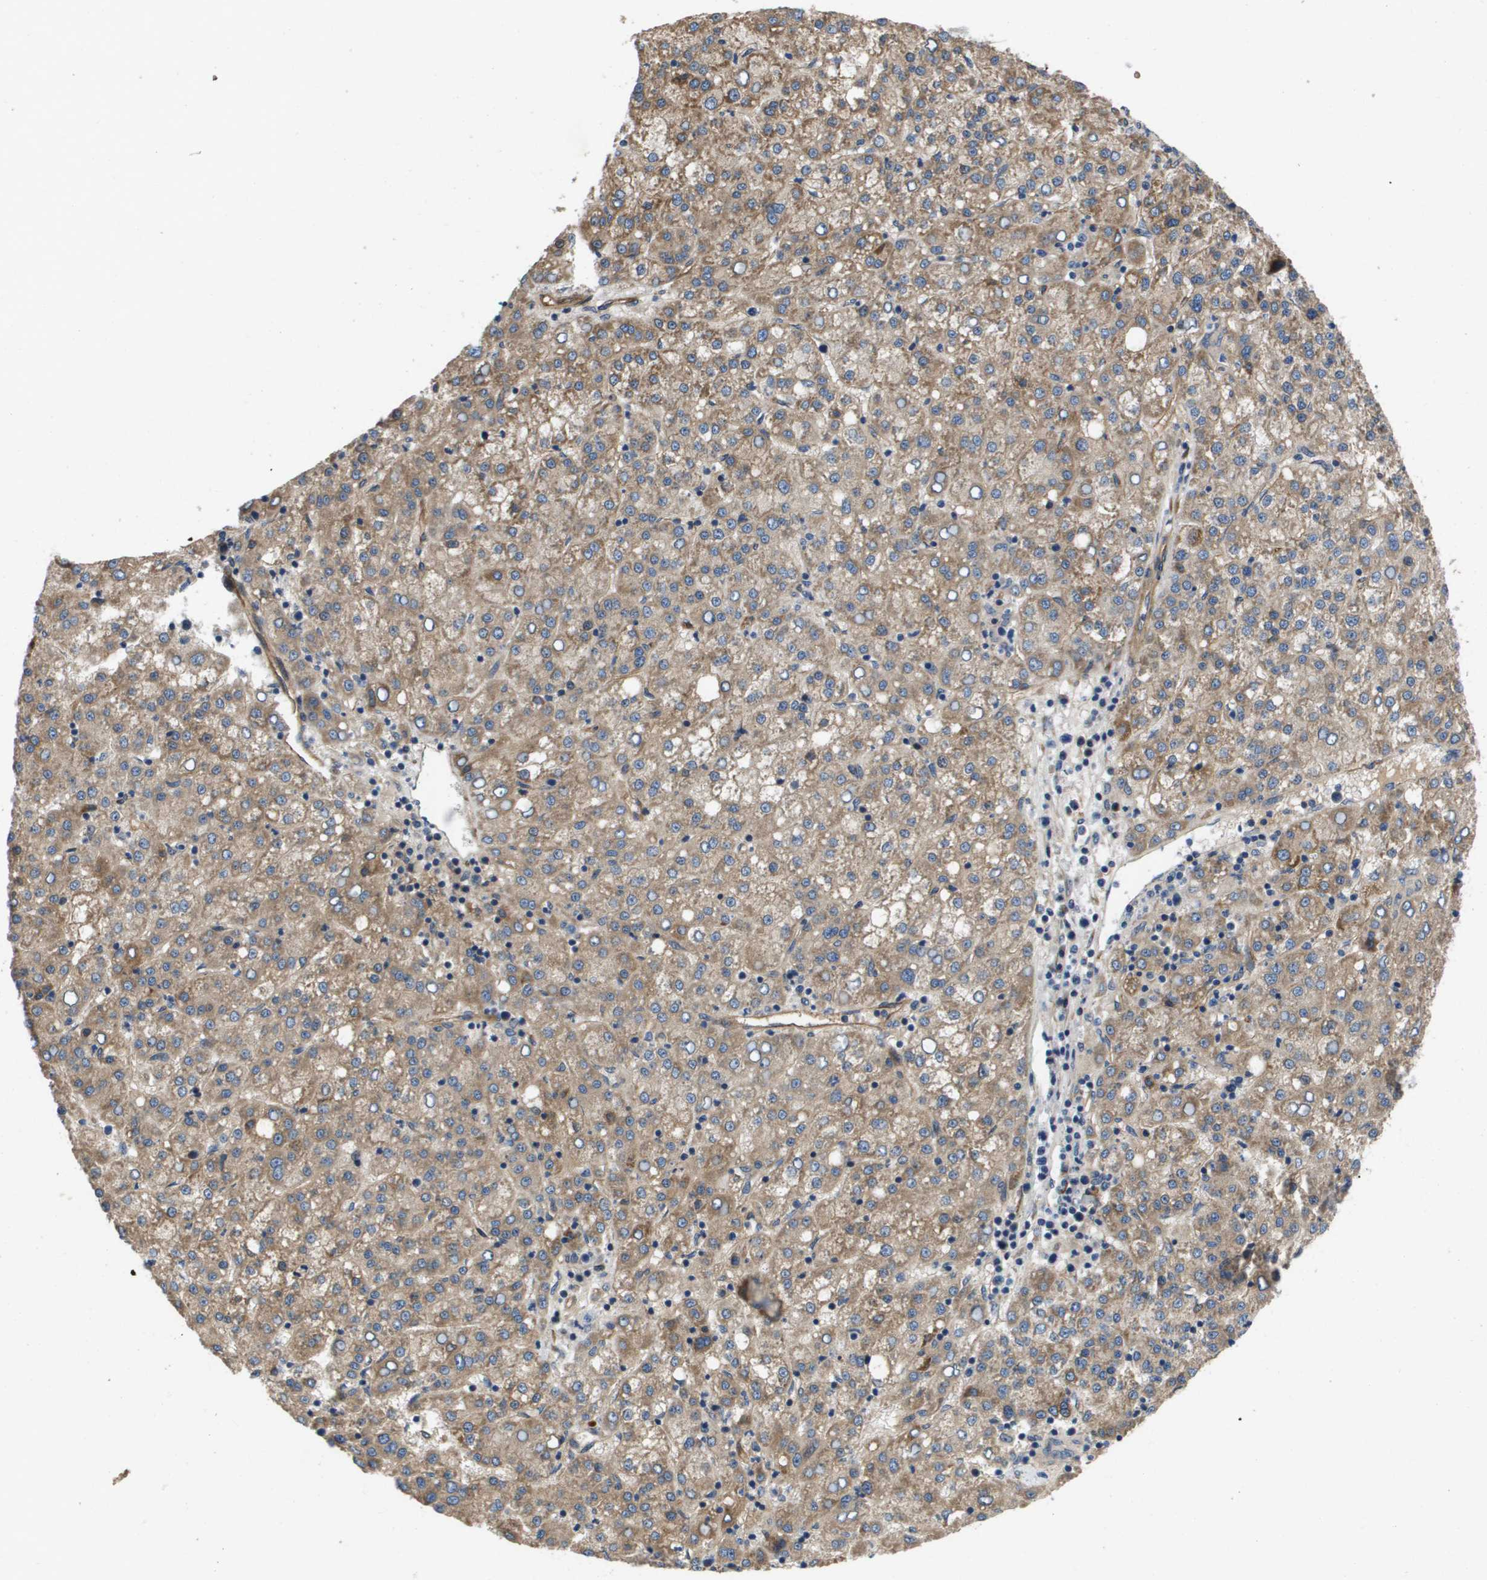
{"staining": {"intensity": "moderate", "quantity": ">75%", "location": "cytoplasmic/membranous"}, "tissue": "liver cancer", "cell_type": "Tumor cells", "image_type": "cancer", "snomed": [{"axis": "morphology", "description": "Carcinoma, Hepatocellular, NOS"}, {"axis": "topography", "description": "Liver"}], "caption": "IHC photomicrograph of human liver hepatocellular carcinoma stained for a protein (brown), which reveals medium levels of moderate cytoplasmic/membranous positivity in about >75% of tumor cells.", "gene": "ENTPD2", "patient": {"sex": "female", "age": 58}}